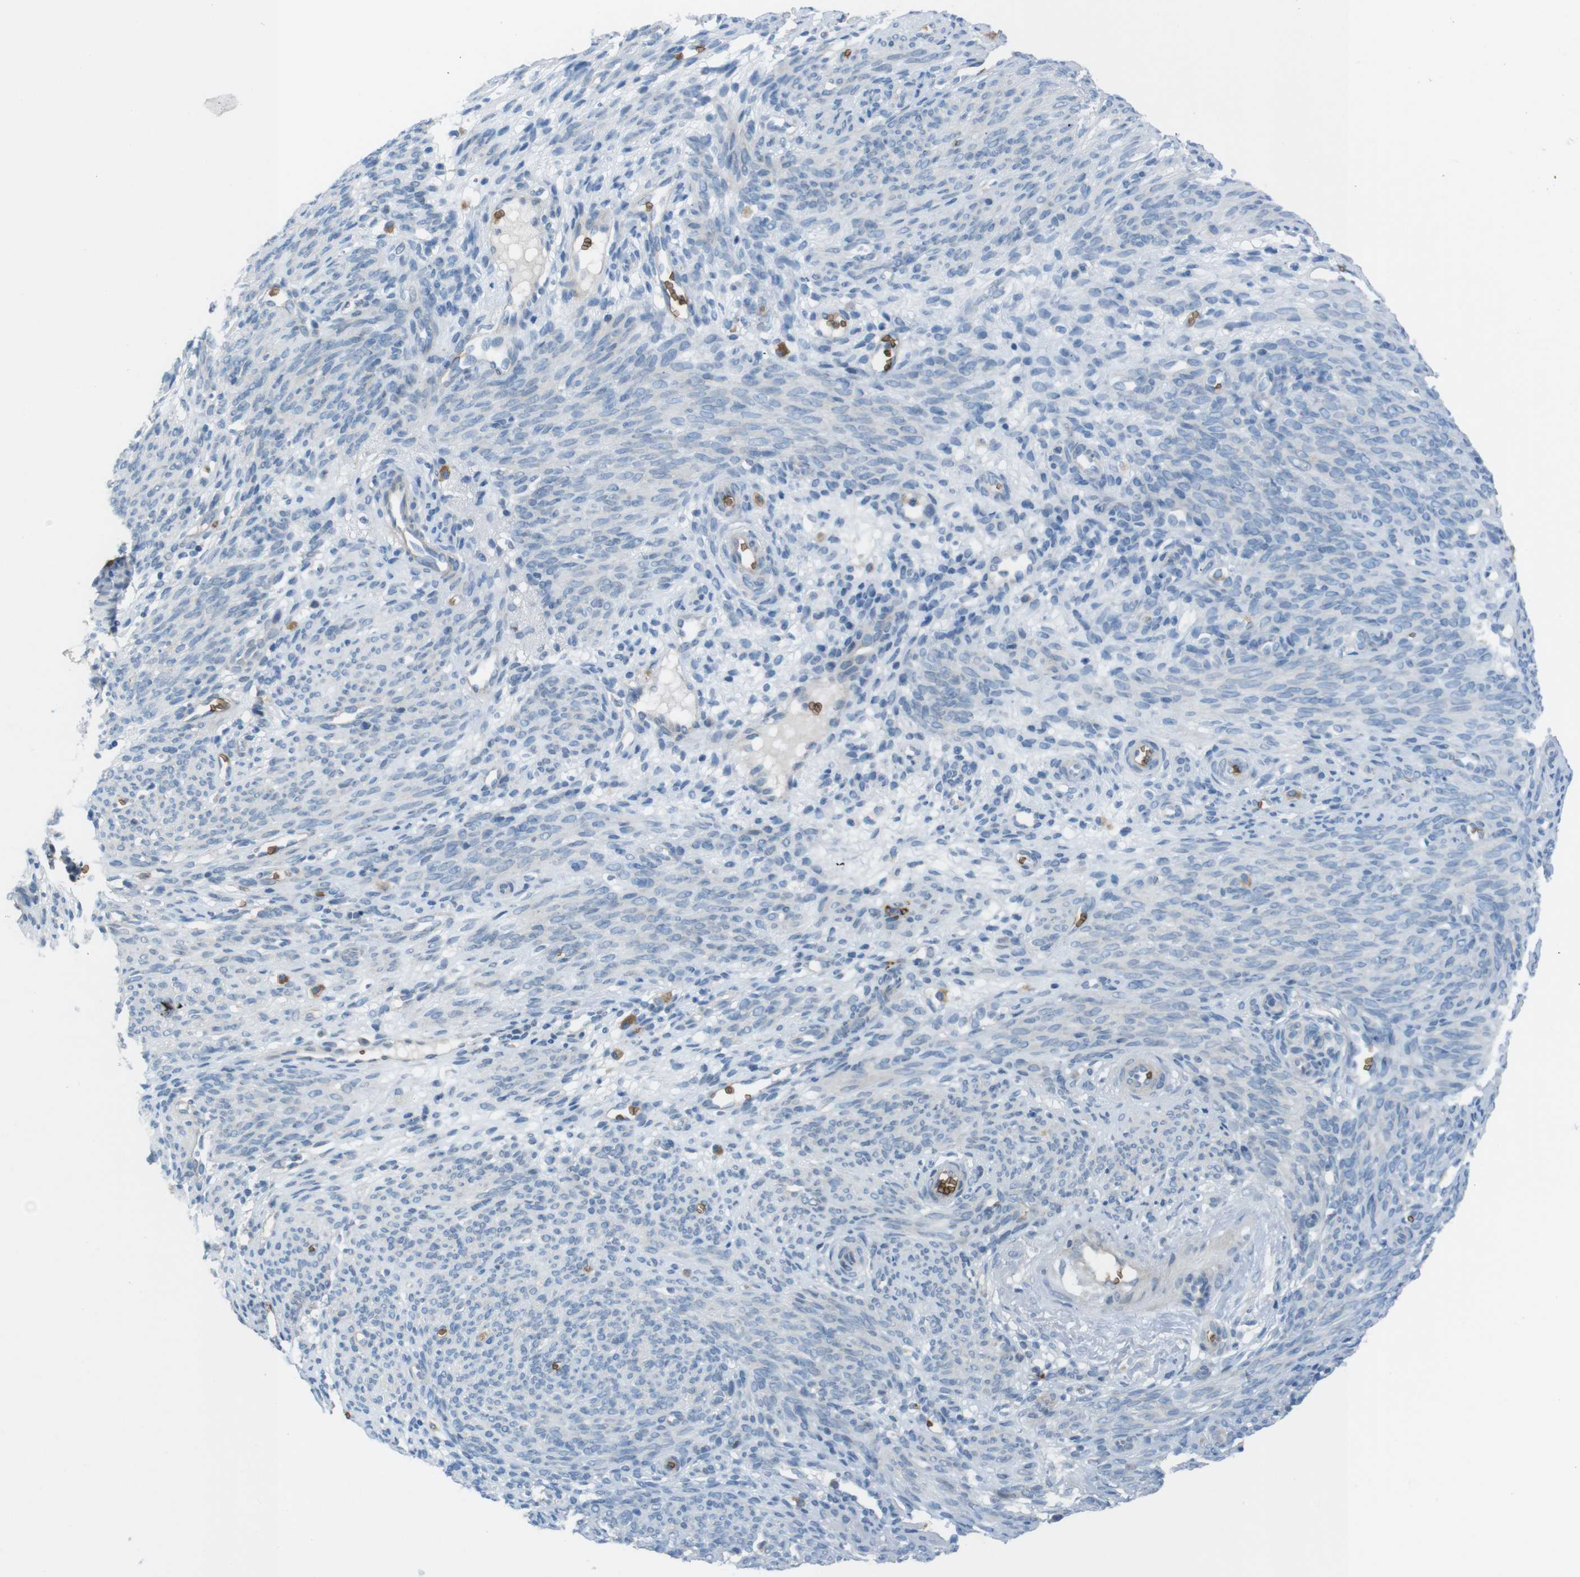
{"staining": {"intensity": "negative", "quantity": "none", "location": "none"}, "tissue": "endometrium", "cell_type": "Cells in endometrial stroma", "image_type": "normal", "snomed": [{"axis": "morphology", "description": "Normal tissue, NOS"}, {"axis": "morphology", "description": "Adenocarcinoma, NOS"}, {"axis": "topography", "description": "Endometrium"}, {"axis": "topography", "description": "Ovary"}], "caption": "This is an immunohistochemistry micrograph of benign endometrium. There is no staining in cells in endometrial stroma.", "gene": "GYPA", "patient": {"sex": "female", "age": 68}}